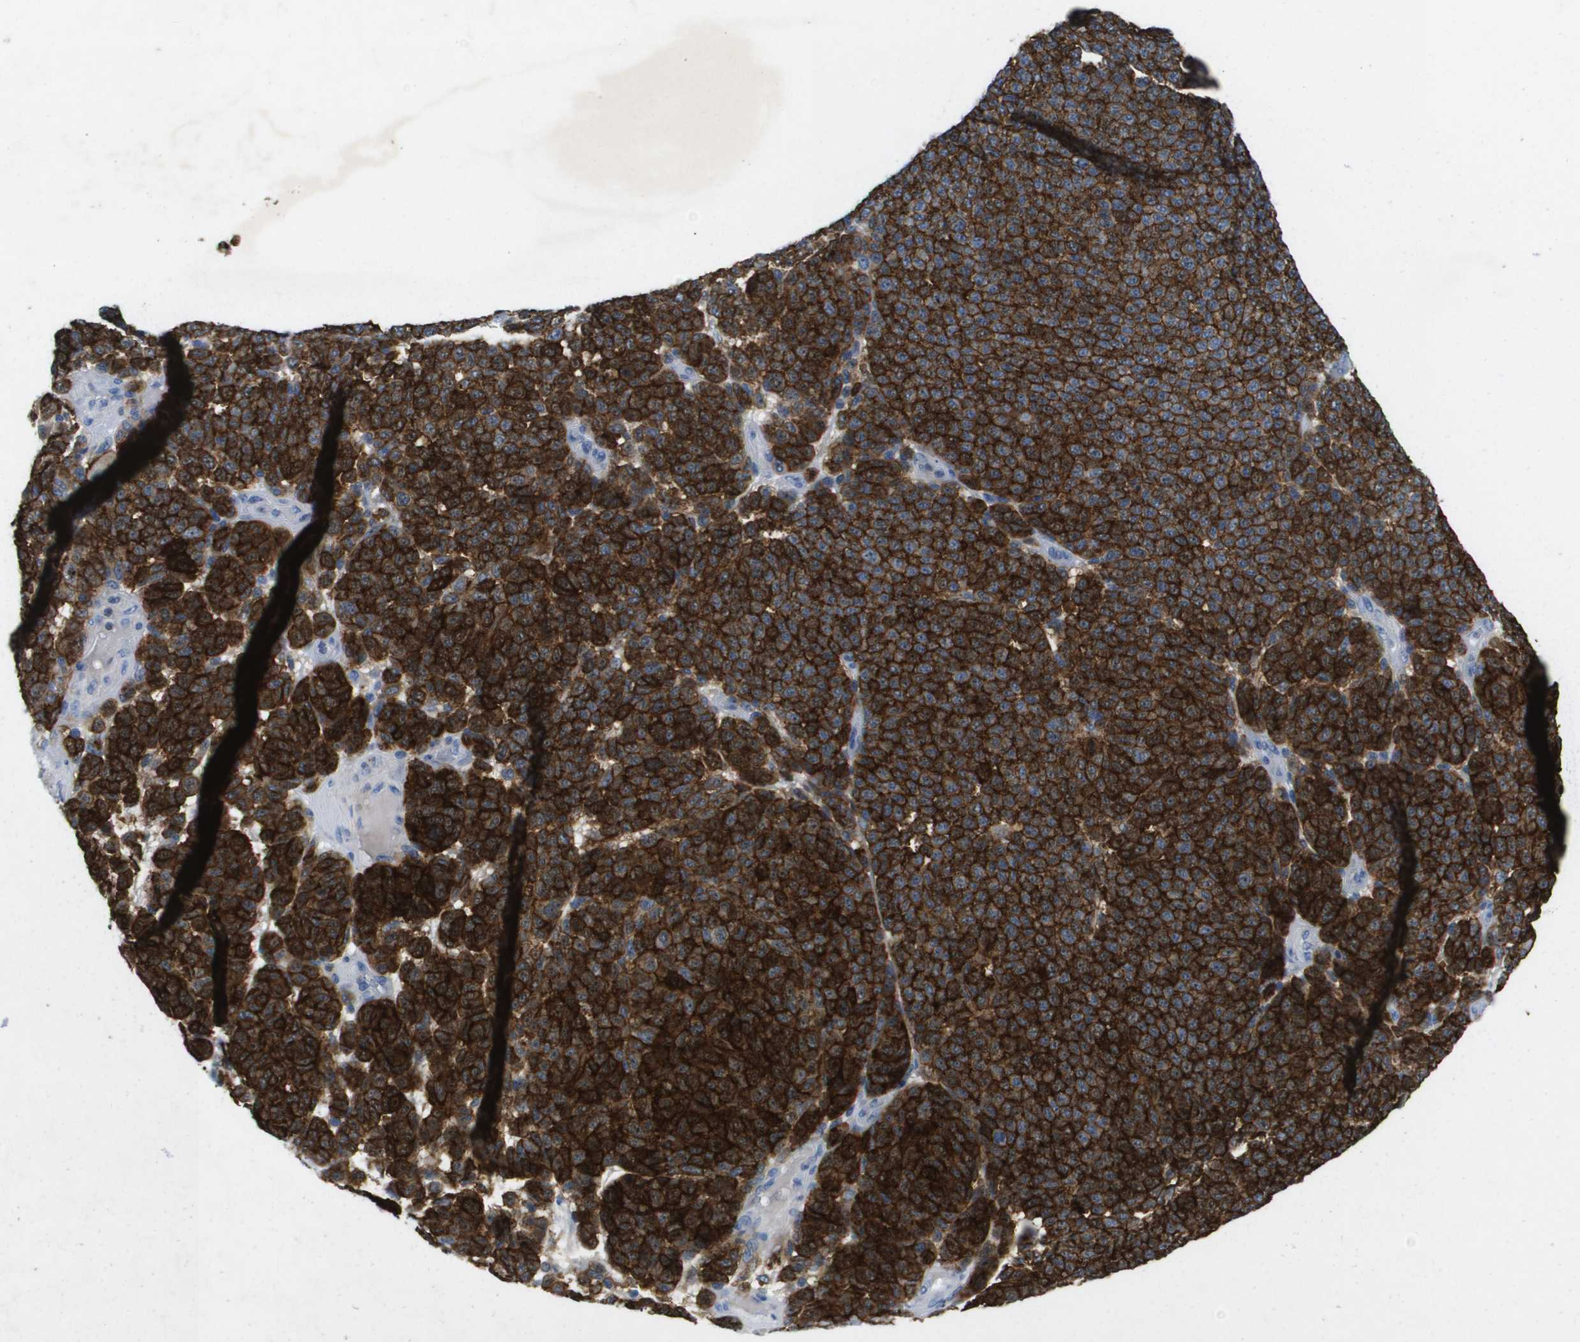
{"staining": {"intensity": "strong", "quantity": ">75%", "location": "cytoplasmic/membranous"}, "tissue": "melanoma", "cell_type": "Tumor cells", "image_type": "cancer", "snomed": [{"axis": "morphology", "description": "Malignant melanoma, NOS"}, {"axis": "topography", "description": "Skin"}], "caption": "Immunohistochemistry (IHC) histopathology image of neoplastic tissue: human melanoma stained using IHC displays high levels of strong protein expression localized specifically in the cytoplasmic/membranous of tumor cells, appearing as a cytoplasmic/membranous brown color.", "gene": "LIPG", "patient": {"sex": "male", "age": 59}}